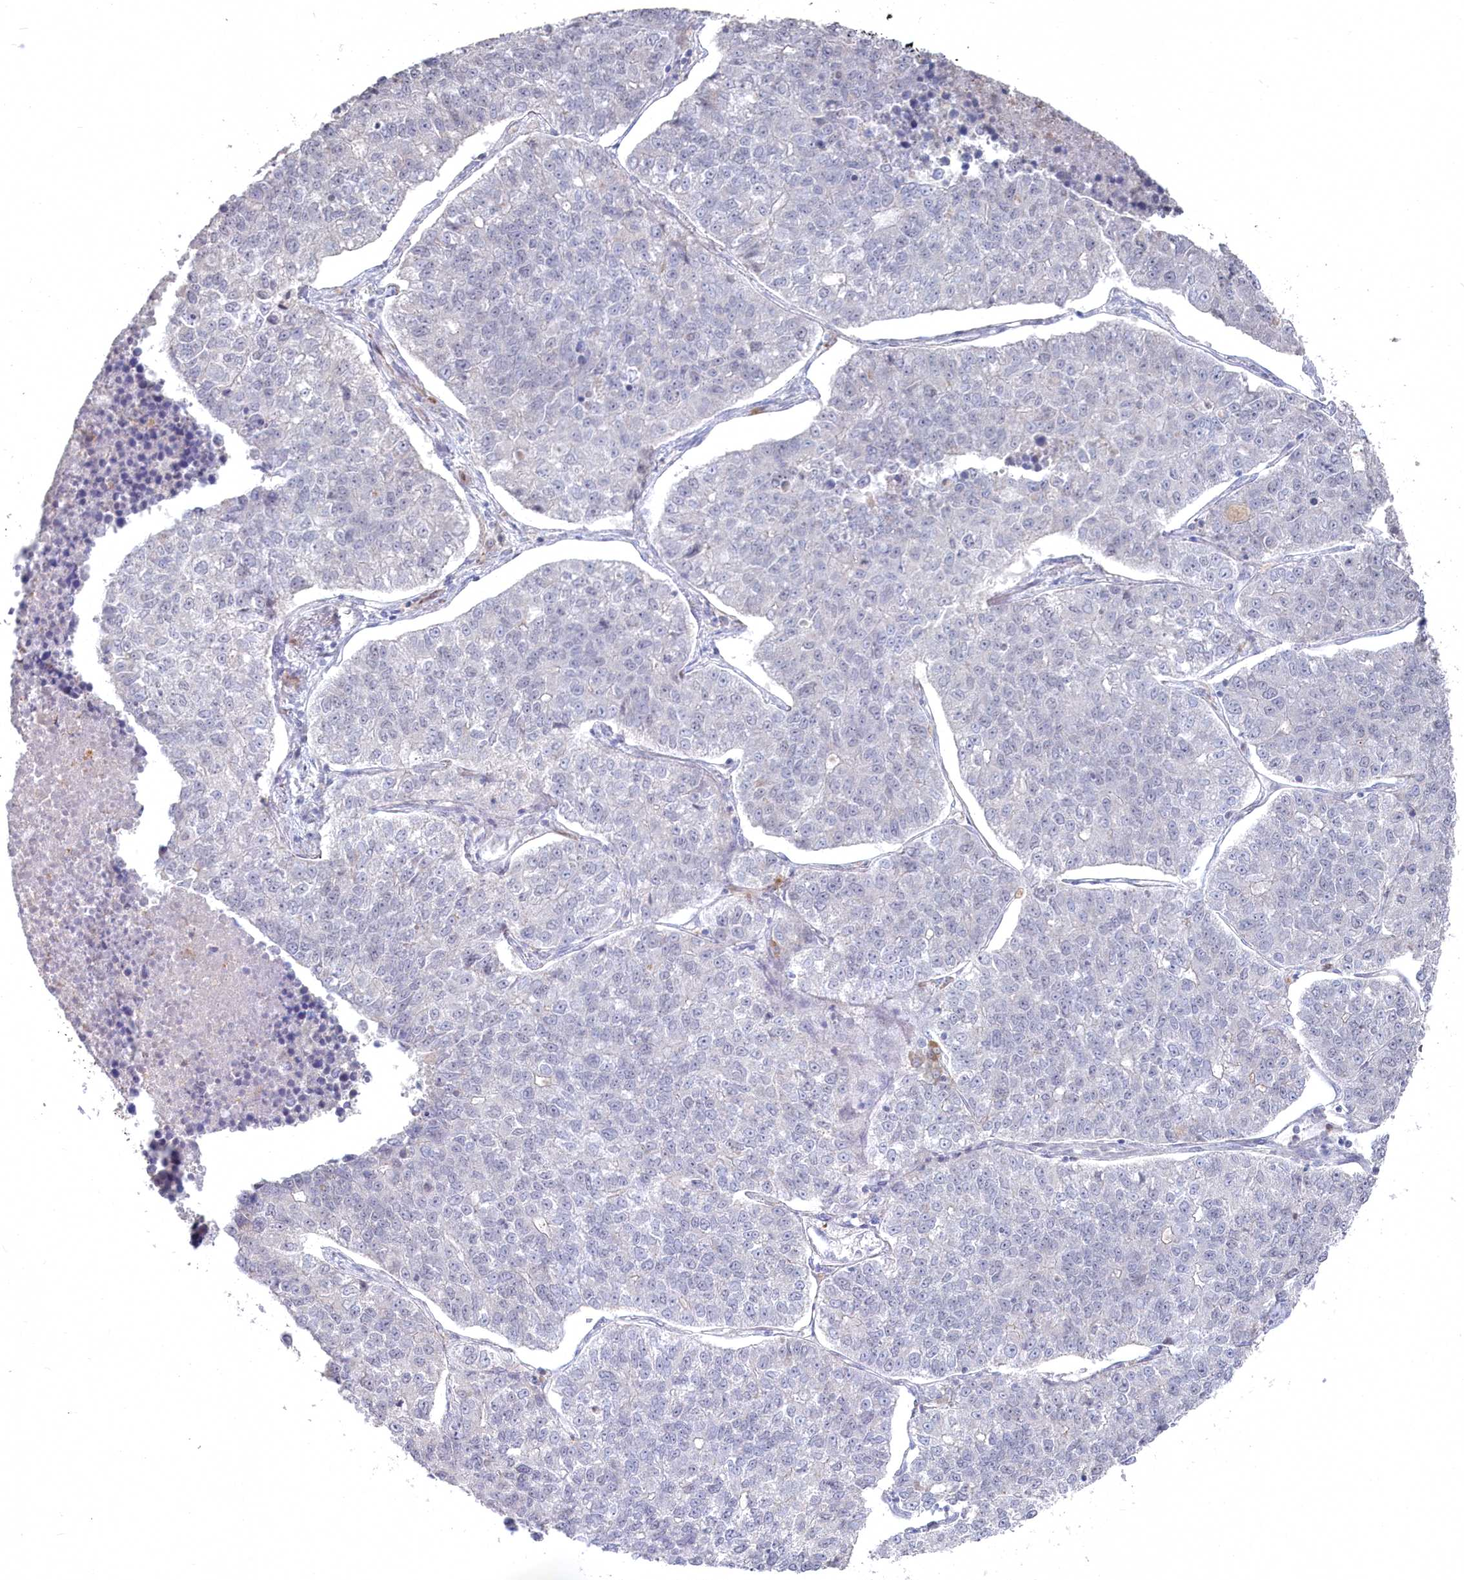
{"staining": {"intensity": "negative", "quantity": "none", "location": "none"}, "tissue": "lung cancer", "cell_type": "Tumor cells", "image_type": "cancer", "snomed": [{"axis": "morphology", "description": "Adenocarcinoma, NOS"}, {"axis": "topography", "description": "Lung"}], "caption": "DAB immunohistochemical staining of human lung cancer (adenocarcinoma) demonstrates no significant expression in tumor cells. Brightfield microscopy of immunohistochemistry (IHC) stained with DAB (brown) and hematoxylin (blue), captured at high magnification.", "gene": "TGFBRAP1", "patient": {"sex": "male", "age": 49}}